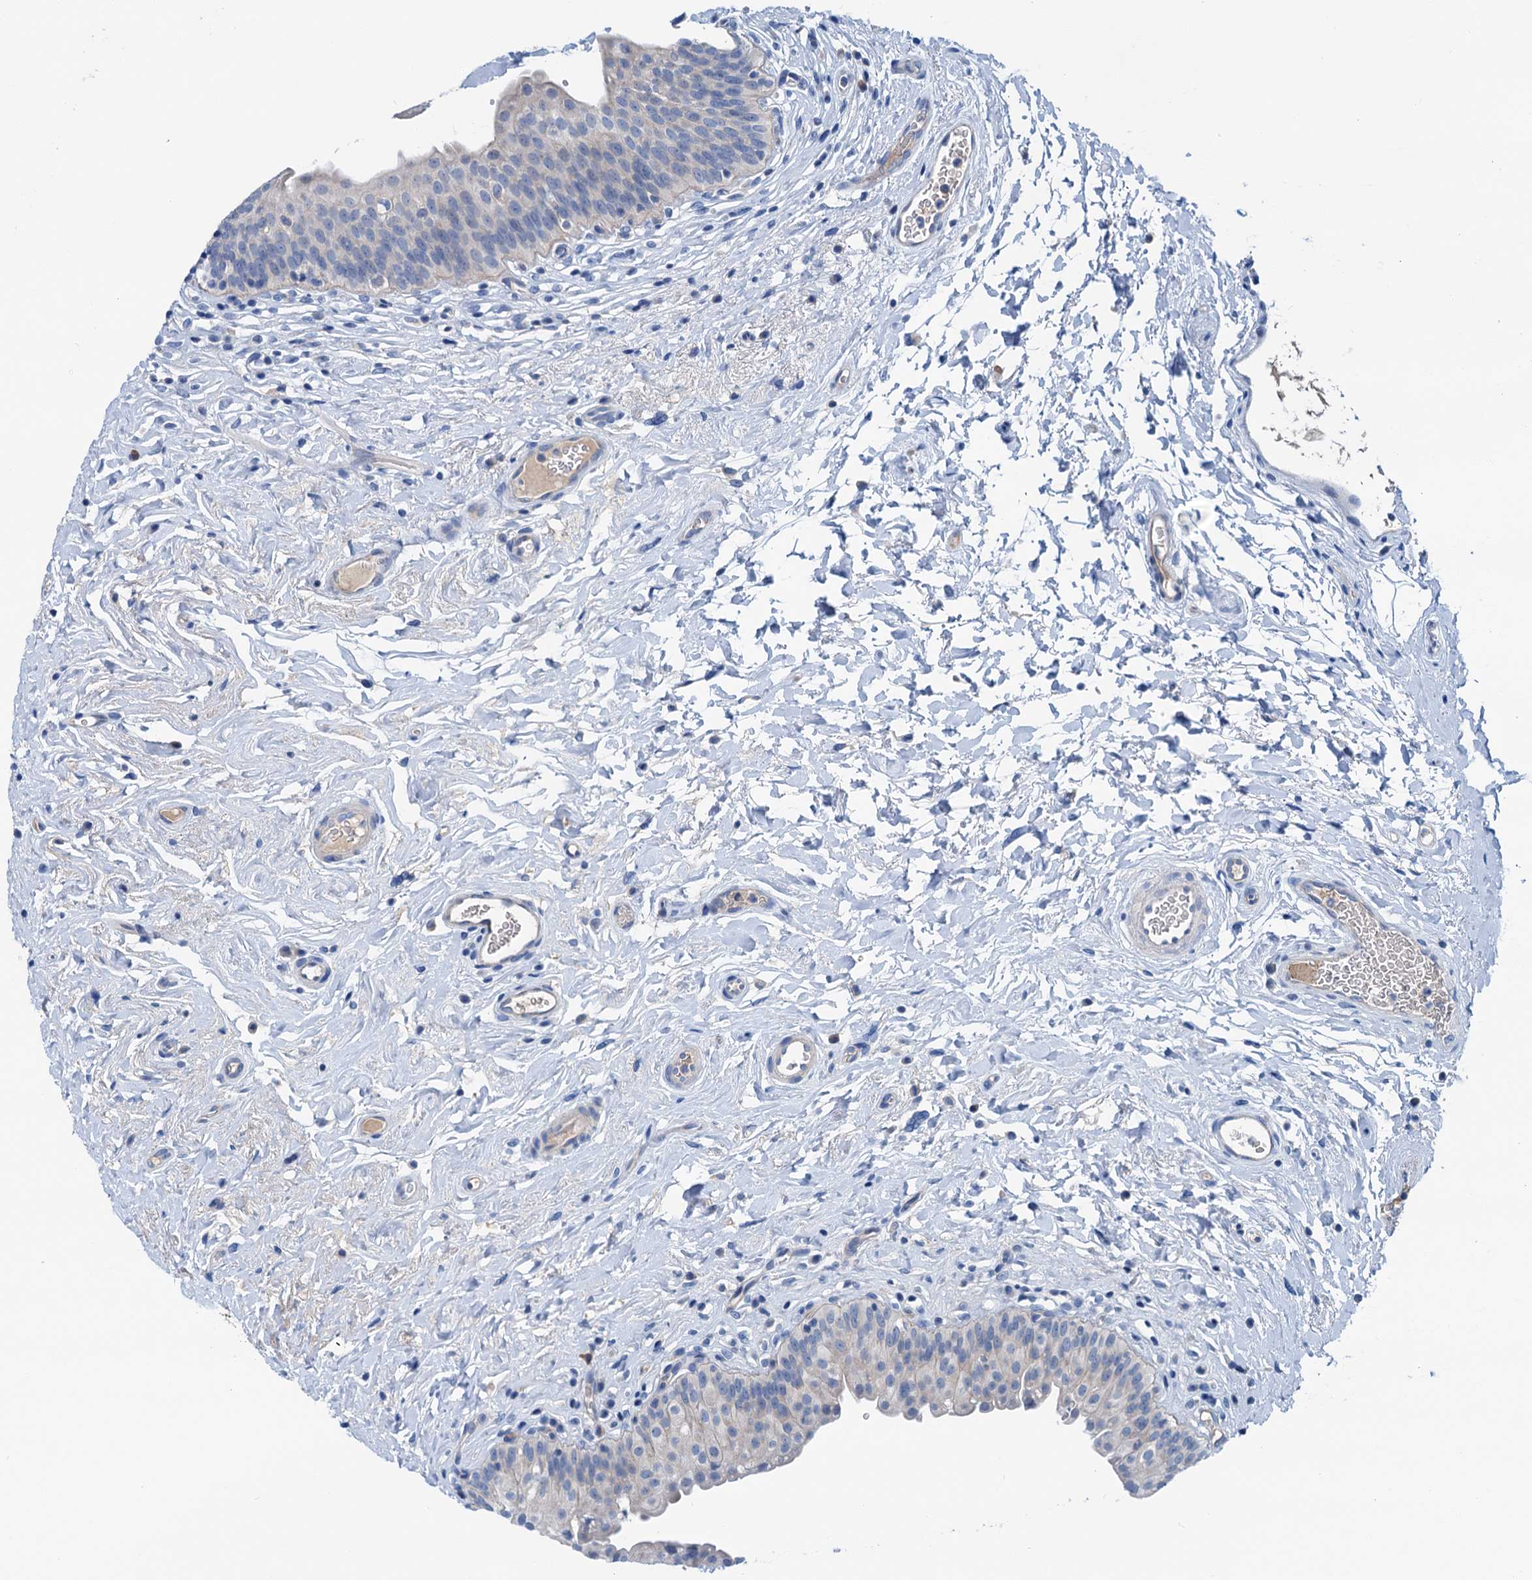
{"staining": {"intensity": "negative", "quantity": "none", "location": "none"}, "tissue": "urinary bladder", "cell_type": "Urothelial cells", "image_type": "normal", "snomed": [{"axis": "morphology", "description": "Normal tissue, NOS"}, {"axis": "topography", "description": "Urinary bladder"}], "caption": "Immunohistochemistry (IHC) photomicrograph of benign urinary bladder: human urinary bladder stained with DAB displays no significant protein staining in urothelial cells.", "gene": "KNDC1", "patient": {"sex": "male", "age": 83}}